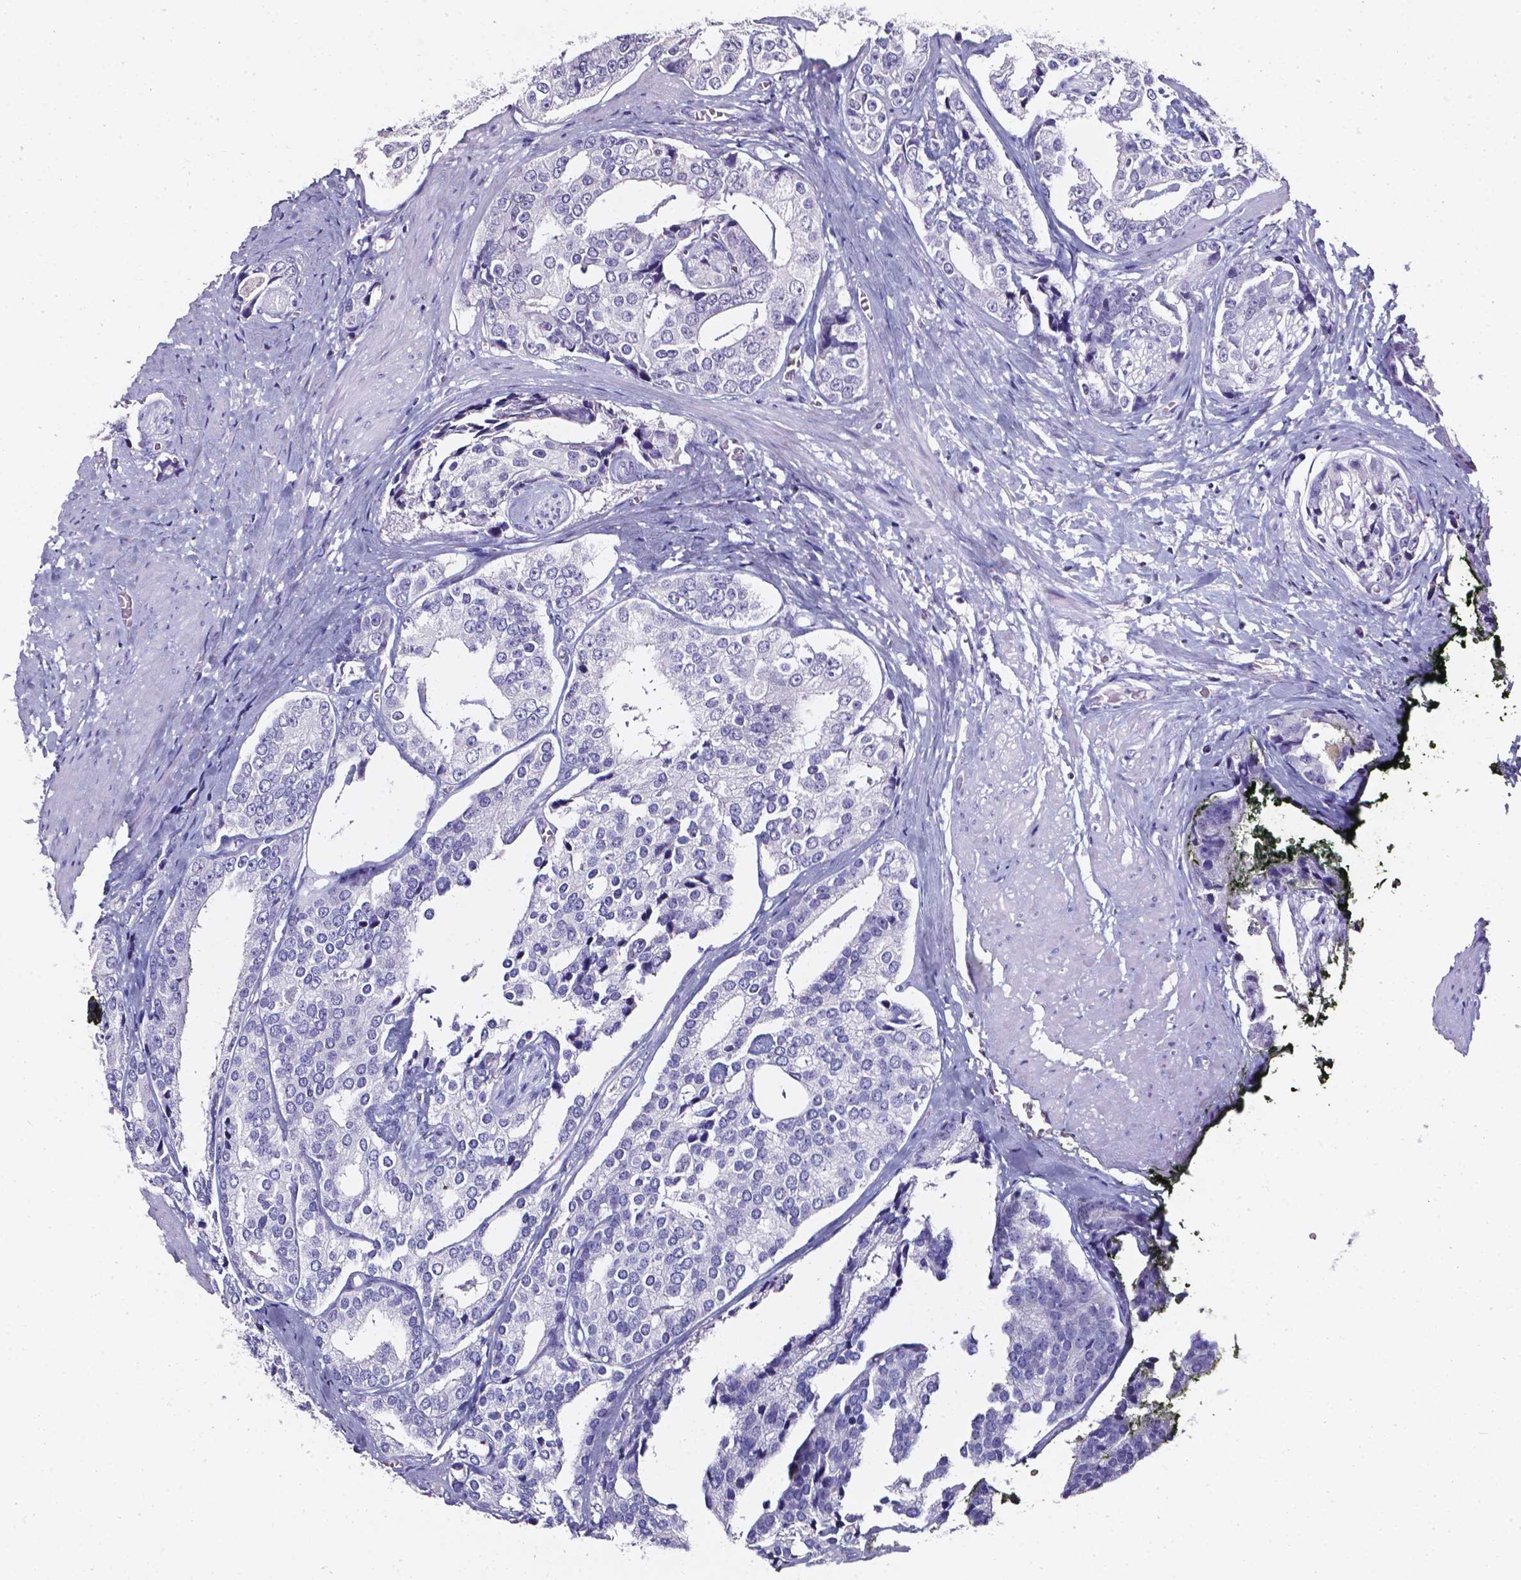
{"staining": {"intensity": "negative", "quantity": "none", "location": "none"}, "tissue": "prostate cancer", "cell_type": "Tumor cells", "image_type": "cancer", "snomed": [{"axis": "morphology", "description": "Adenocarcinoma, High grade"}, {"axis": "topography", "description": "Prostate"}], "caption": "High magnification brightfield microscopy of prostate cancer (adenocarcinoma (high-grade)) stained with DAB (3,3'-diaminobenzidine) (brown) and counterstained with hematoxylin (blue): tumor cells show no significant positivity. Nuclei are stained in blue.", "gene": "AKR1B10", "patient": {"sex": "male", "age": 71}}